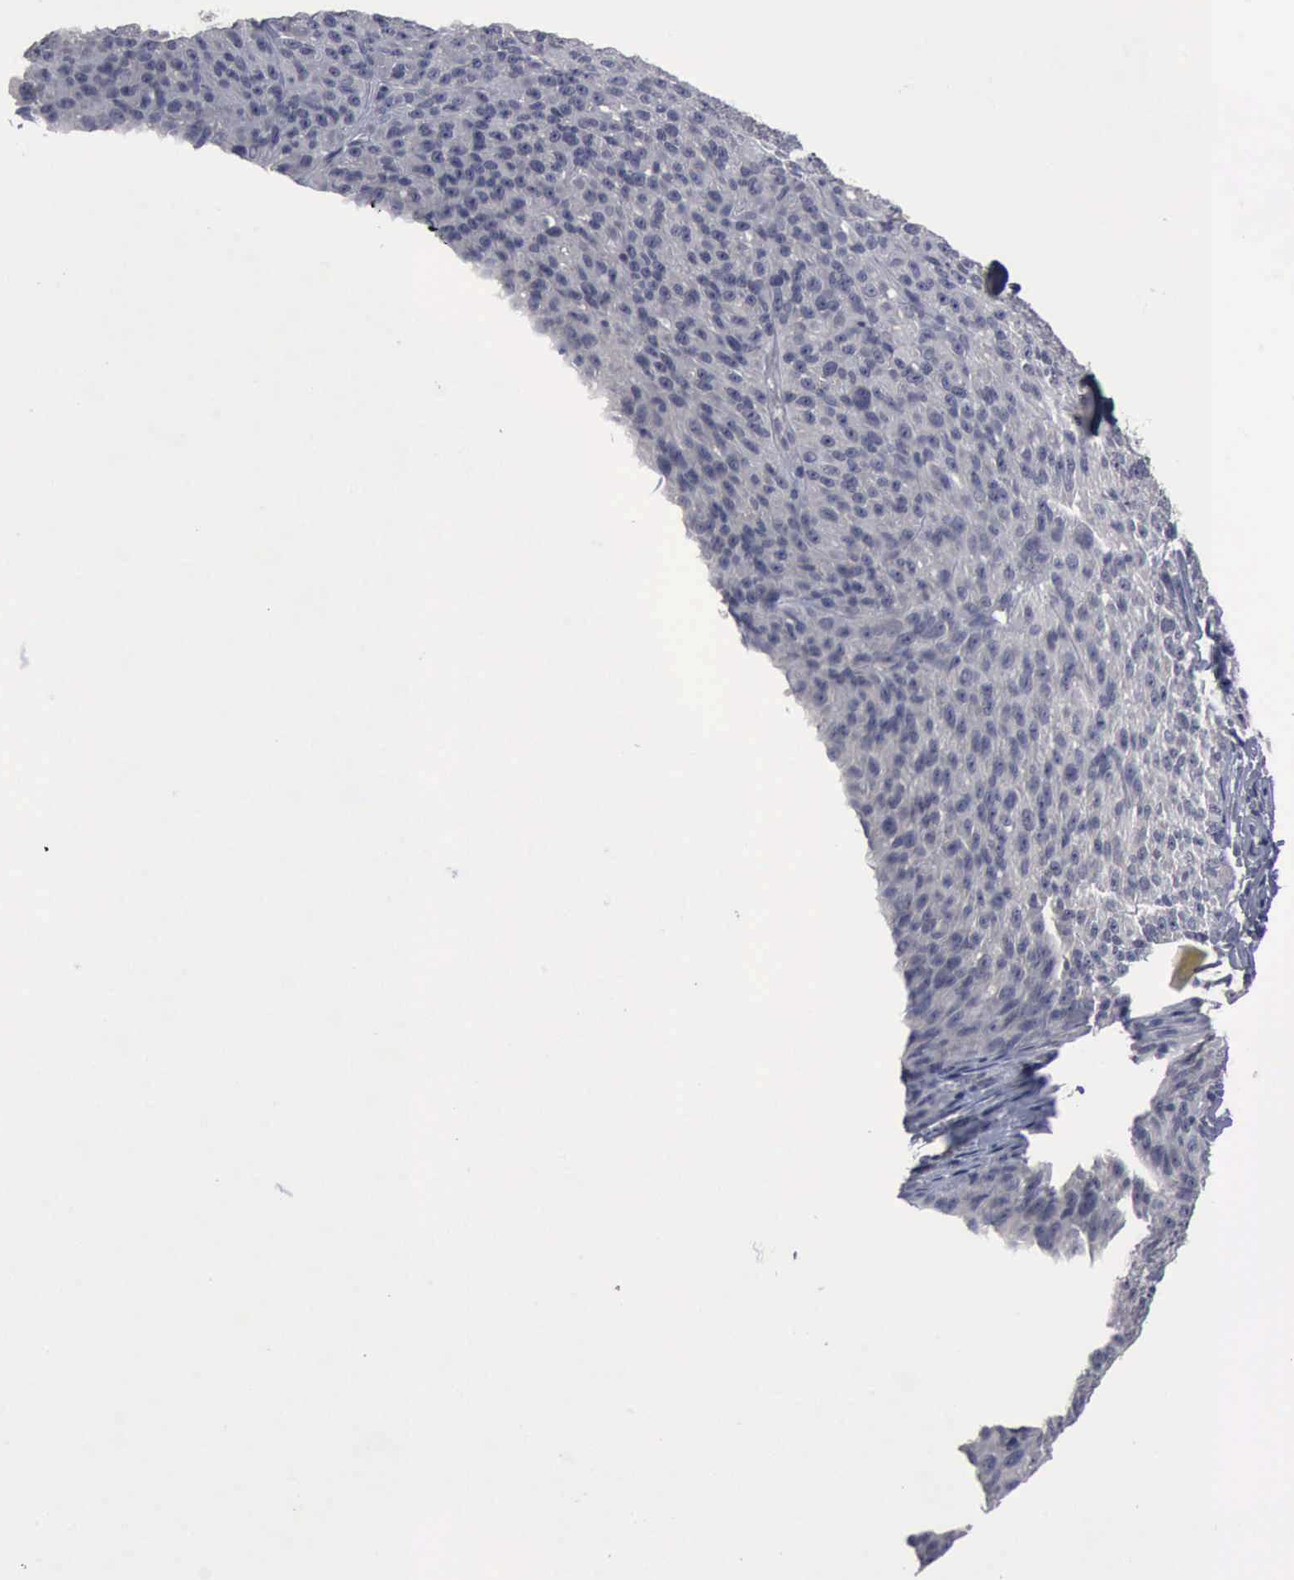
{"staining": {"intensity": "negative", "quantity": "none", "location": "none"}, "tissue": "melanoma", "cell_type": "Tumor cells", "image_type": "cancer", "snomed": [{"axis": "morphology", "description": "Malignant melanoma, NOS"}, {"axis": "topography", "description": "Skin"}], "caption": "There is no significant staining in tumor cells of melanoma.", "gene": "MYO18B", "patient": {"sex": "male", "age": 76}}